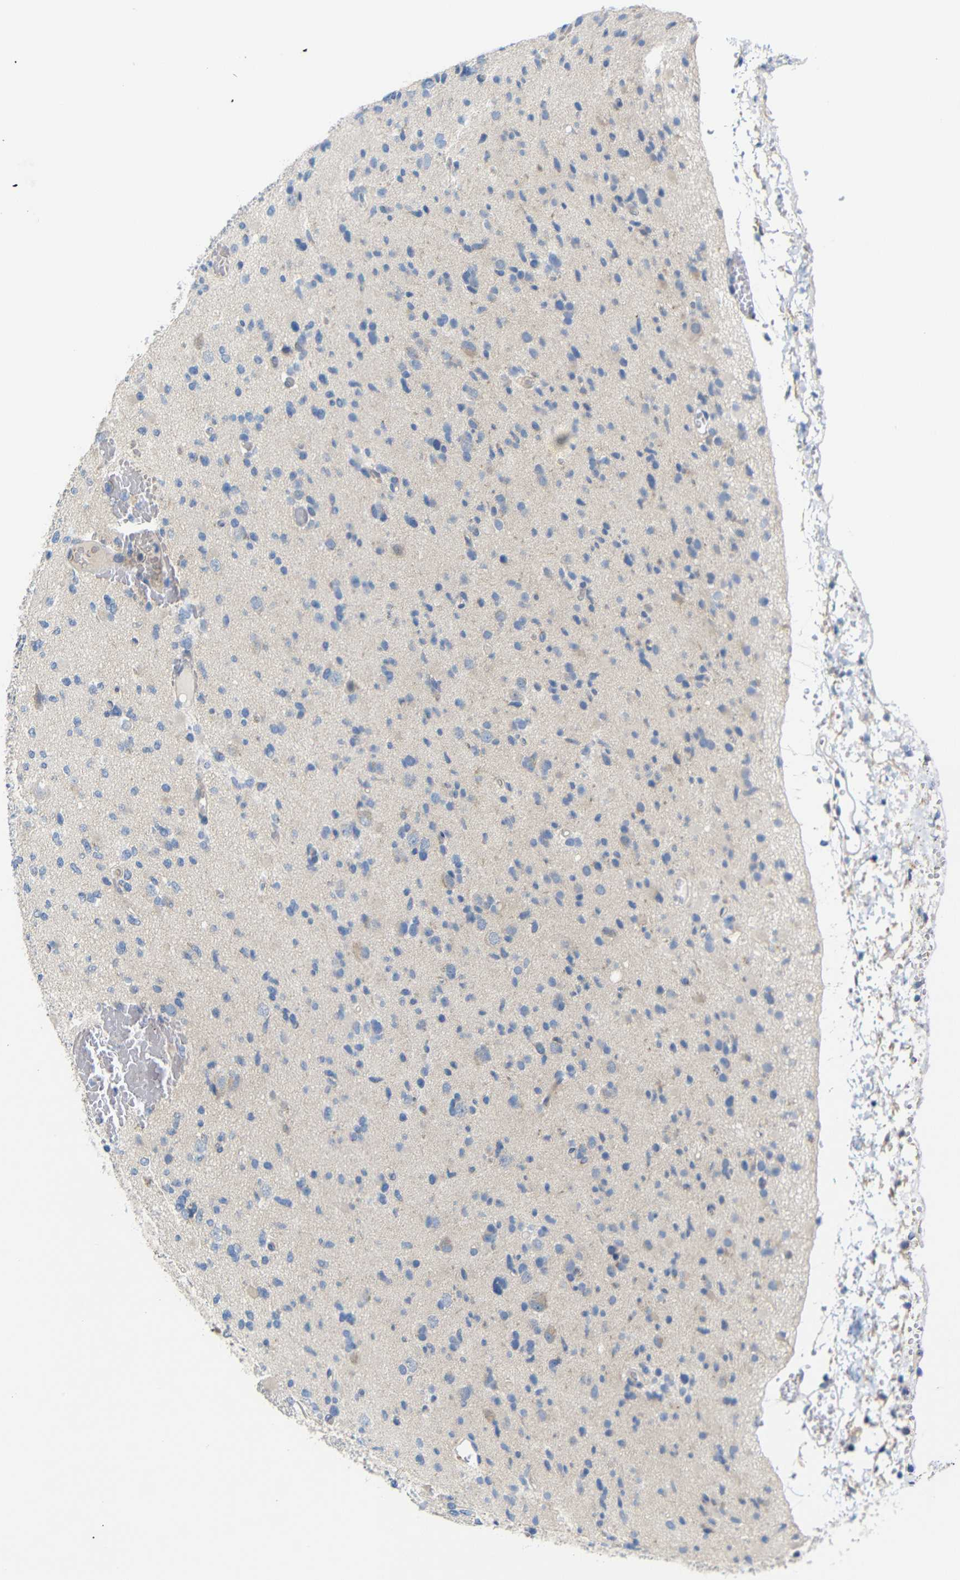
{"staining": {"intensity": "negative", "quantity": "none", "location": "none"}, "tissue": "glioma", "cell_type": "Tumor cells", "image_type": "cancer", "snomed": [{"axis": "morphology", "description": "Glioma, malignant, Low grade"}, {"axis": "topography", "description": "Brain"}], "caption": "Human malignant glioma (low-grade) stained for a protein using IHC reveals no positivity in tumor cells.", "gene": "TBC1D32", "patient": {"sex": "female", "age": 22}}